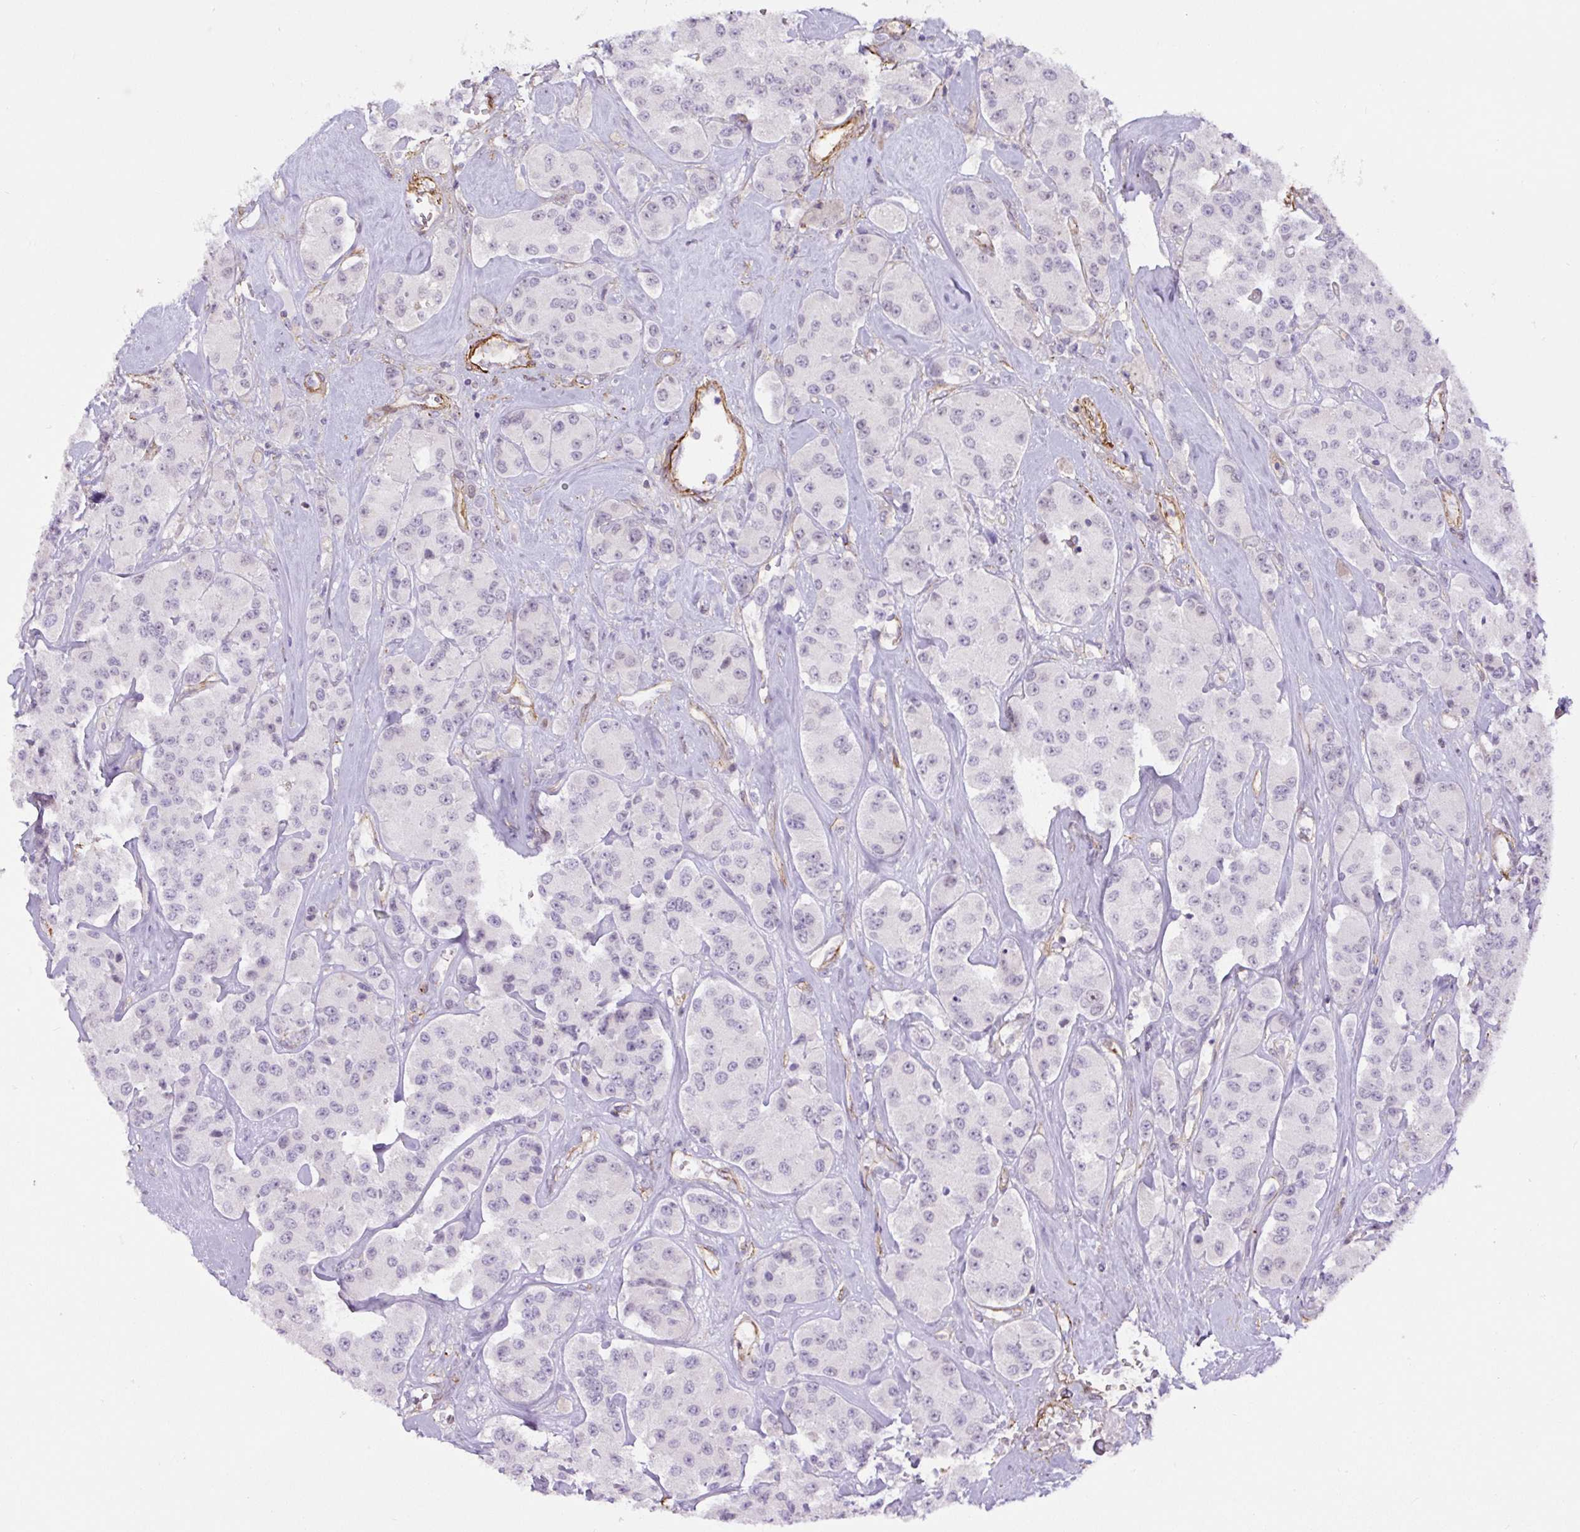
{"staining": {"intensity": "negative", "quantity": "none", "location": "none"}, "tissue": "carcinoid", "cell_type": "Tumor cells", "image_type": "cancer", "snomed": [{"axis": "morphology", "description": "Carcinoid, malignant, NOS"}, {"axis": "topography", "description": "Pancreas"}], "caption": "Micrograph shows no significant protein expression in tumor cells of carcinoid. Nuclei are stained in blue.", "gene": "B3GALT5", "patient": {"sex": "male", "age": 41}}